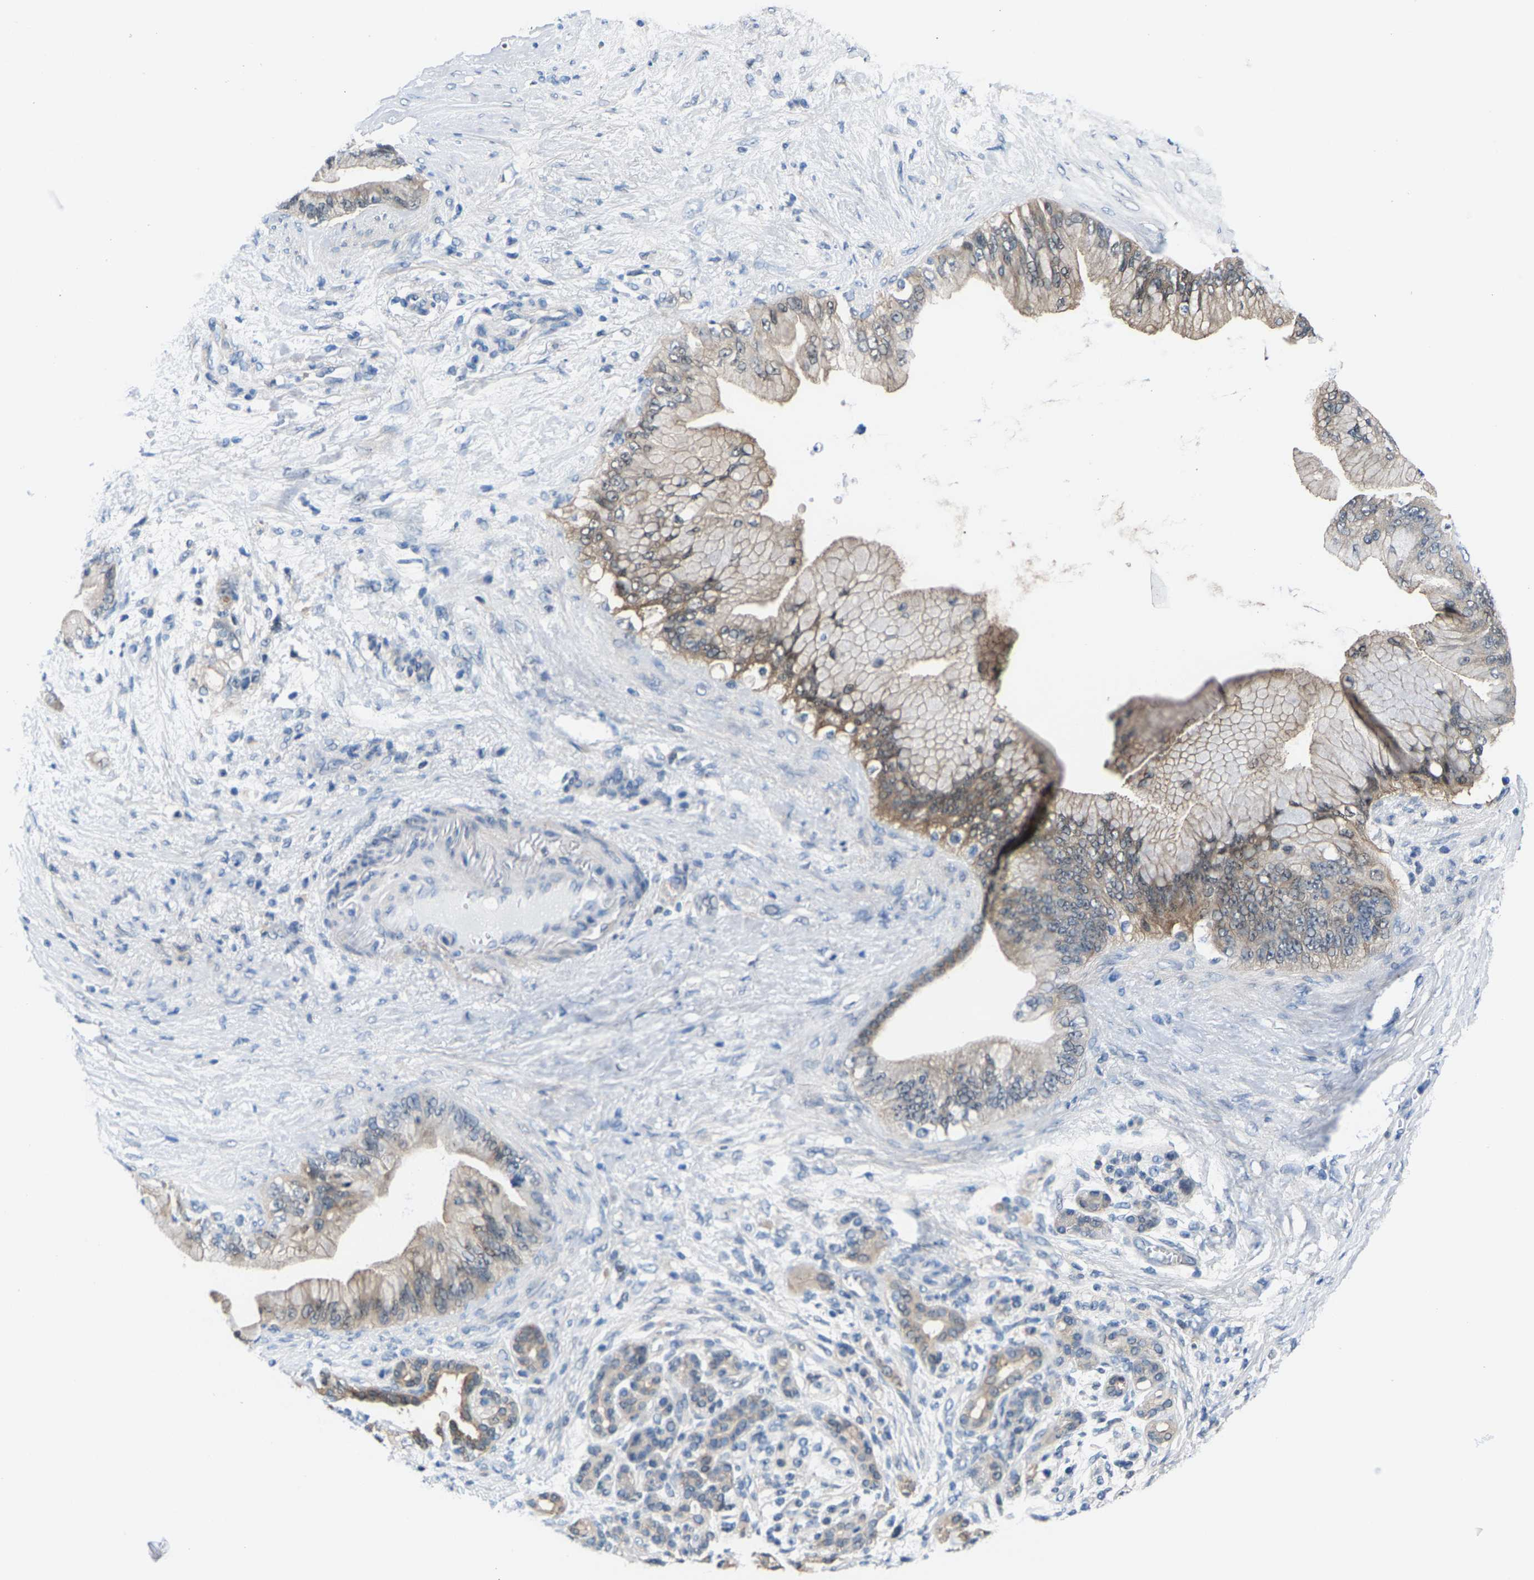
{"staining": {"intensity": "weak", "quantity": ">75%", "location": "cytoplasmic/membranous"}, "tissue": "pancreatic cancer", "cell_type": "Tumor cells", "image_type": "cancer", "snomed": [{"axis": "morphology", "description": "Adenocarcinoma, NOS"}, {"axis": "topography", "description": "Pancreas"}], "caption": "Protein analysis of pancreatic cancer tissue demonstrates weak cytoplasmic/membranous staining in about >75% of tumor cells.", "gene": "SSH3", "patient": {"sex": "male", "age": 59}}